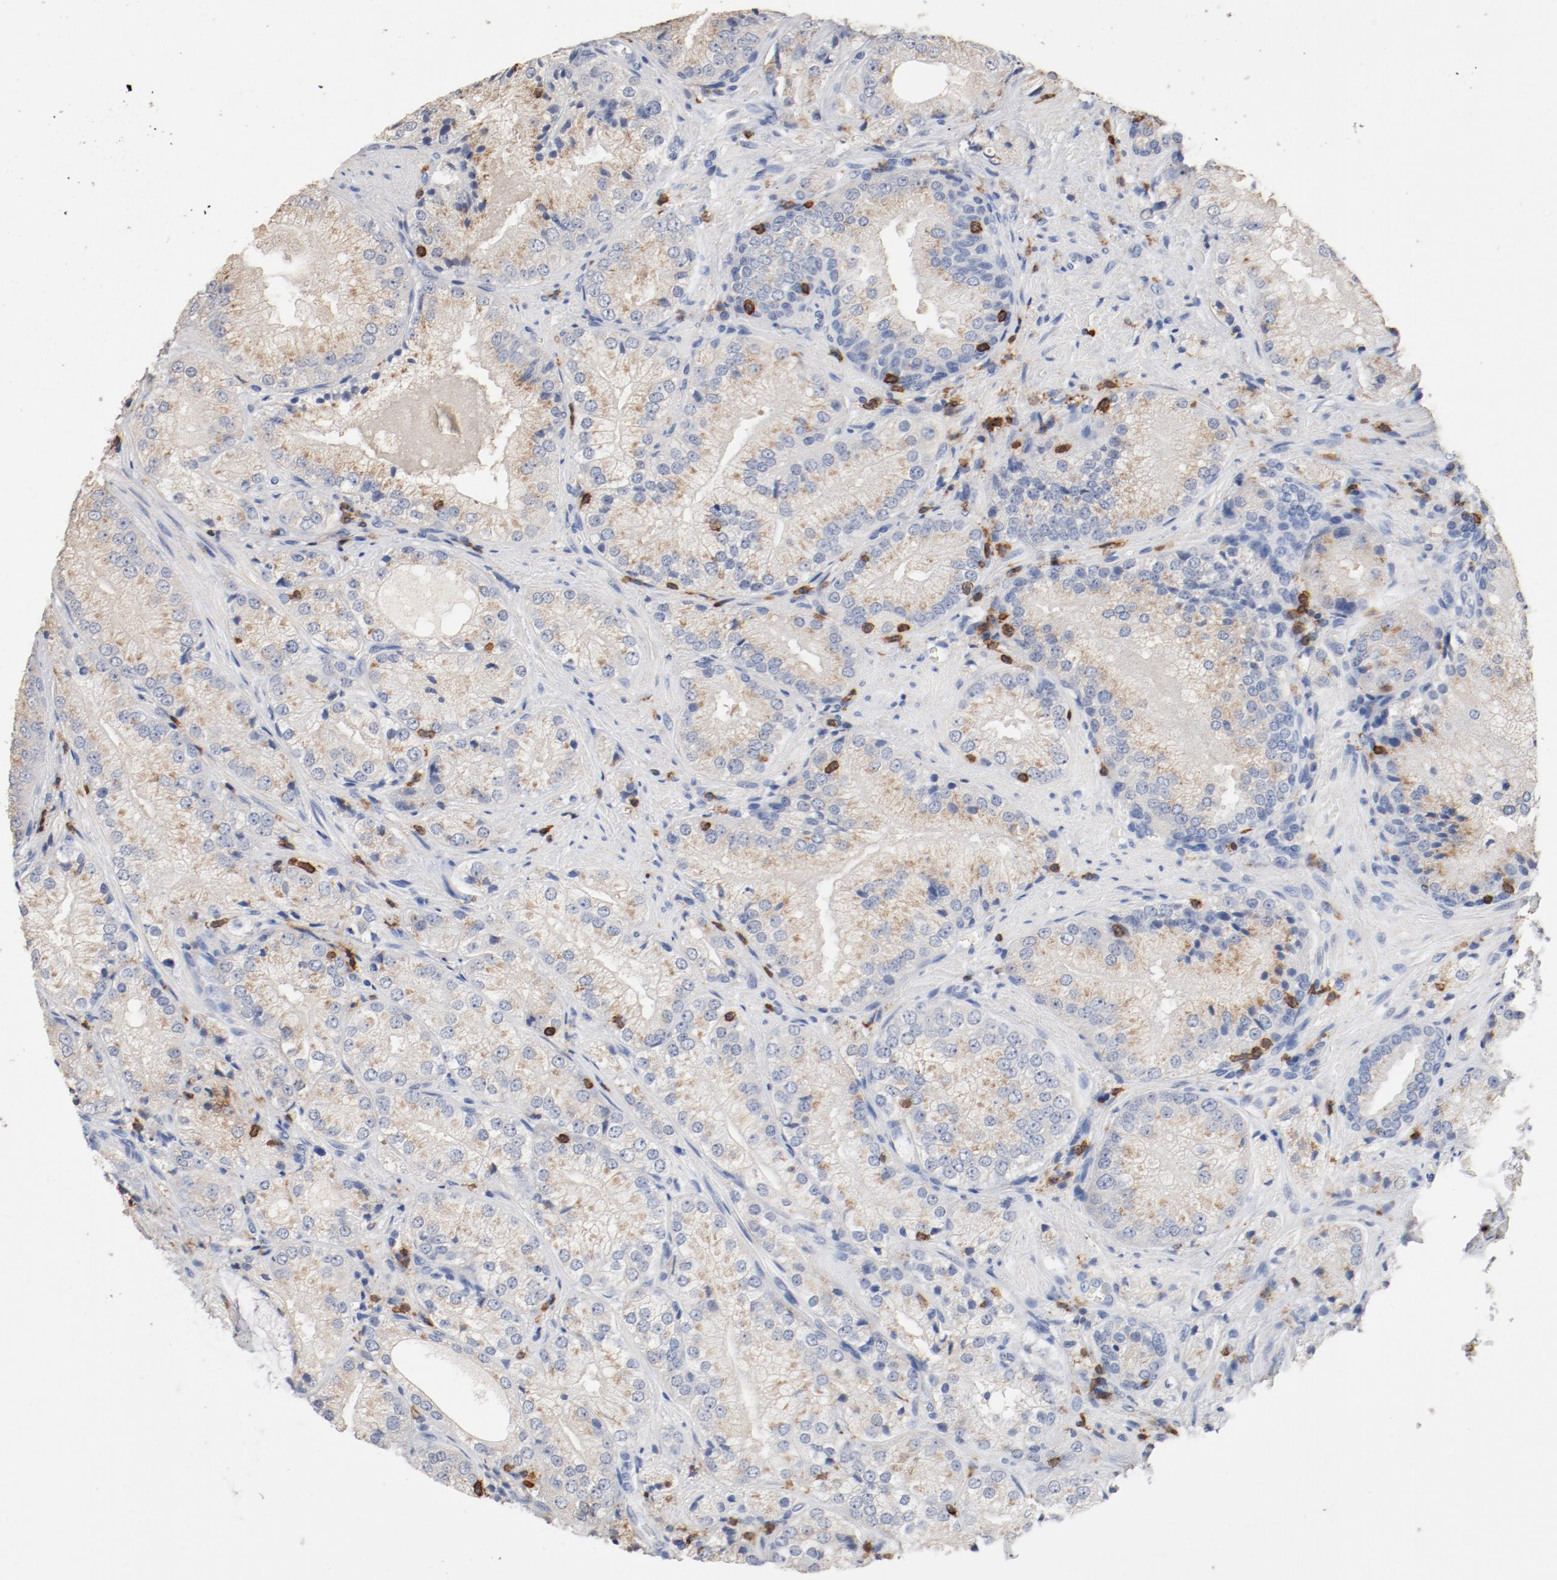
{"staining": {"intensity": "weak", "quantity": ">75%", "location": "cytoplasmic/membranous"}, "tissue": "prostate cancer", "cell_type": "Tumor cells", "image_type": "cancer", "snomed": [{"axis": "morphology", "description": "Adenocarcinoma, Low grade"}, {"axis": "topography", "description": "Prostate"}], "caption": "Protein staining exhibits weak cytoplasmic/membranous positivity in about >75% of tumor cells in prostate cancer.", "gene": "CD247", "patient": {"sex": "male", "age": 60}}